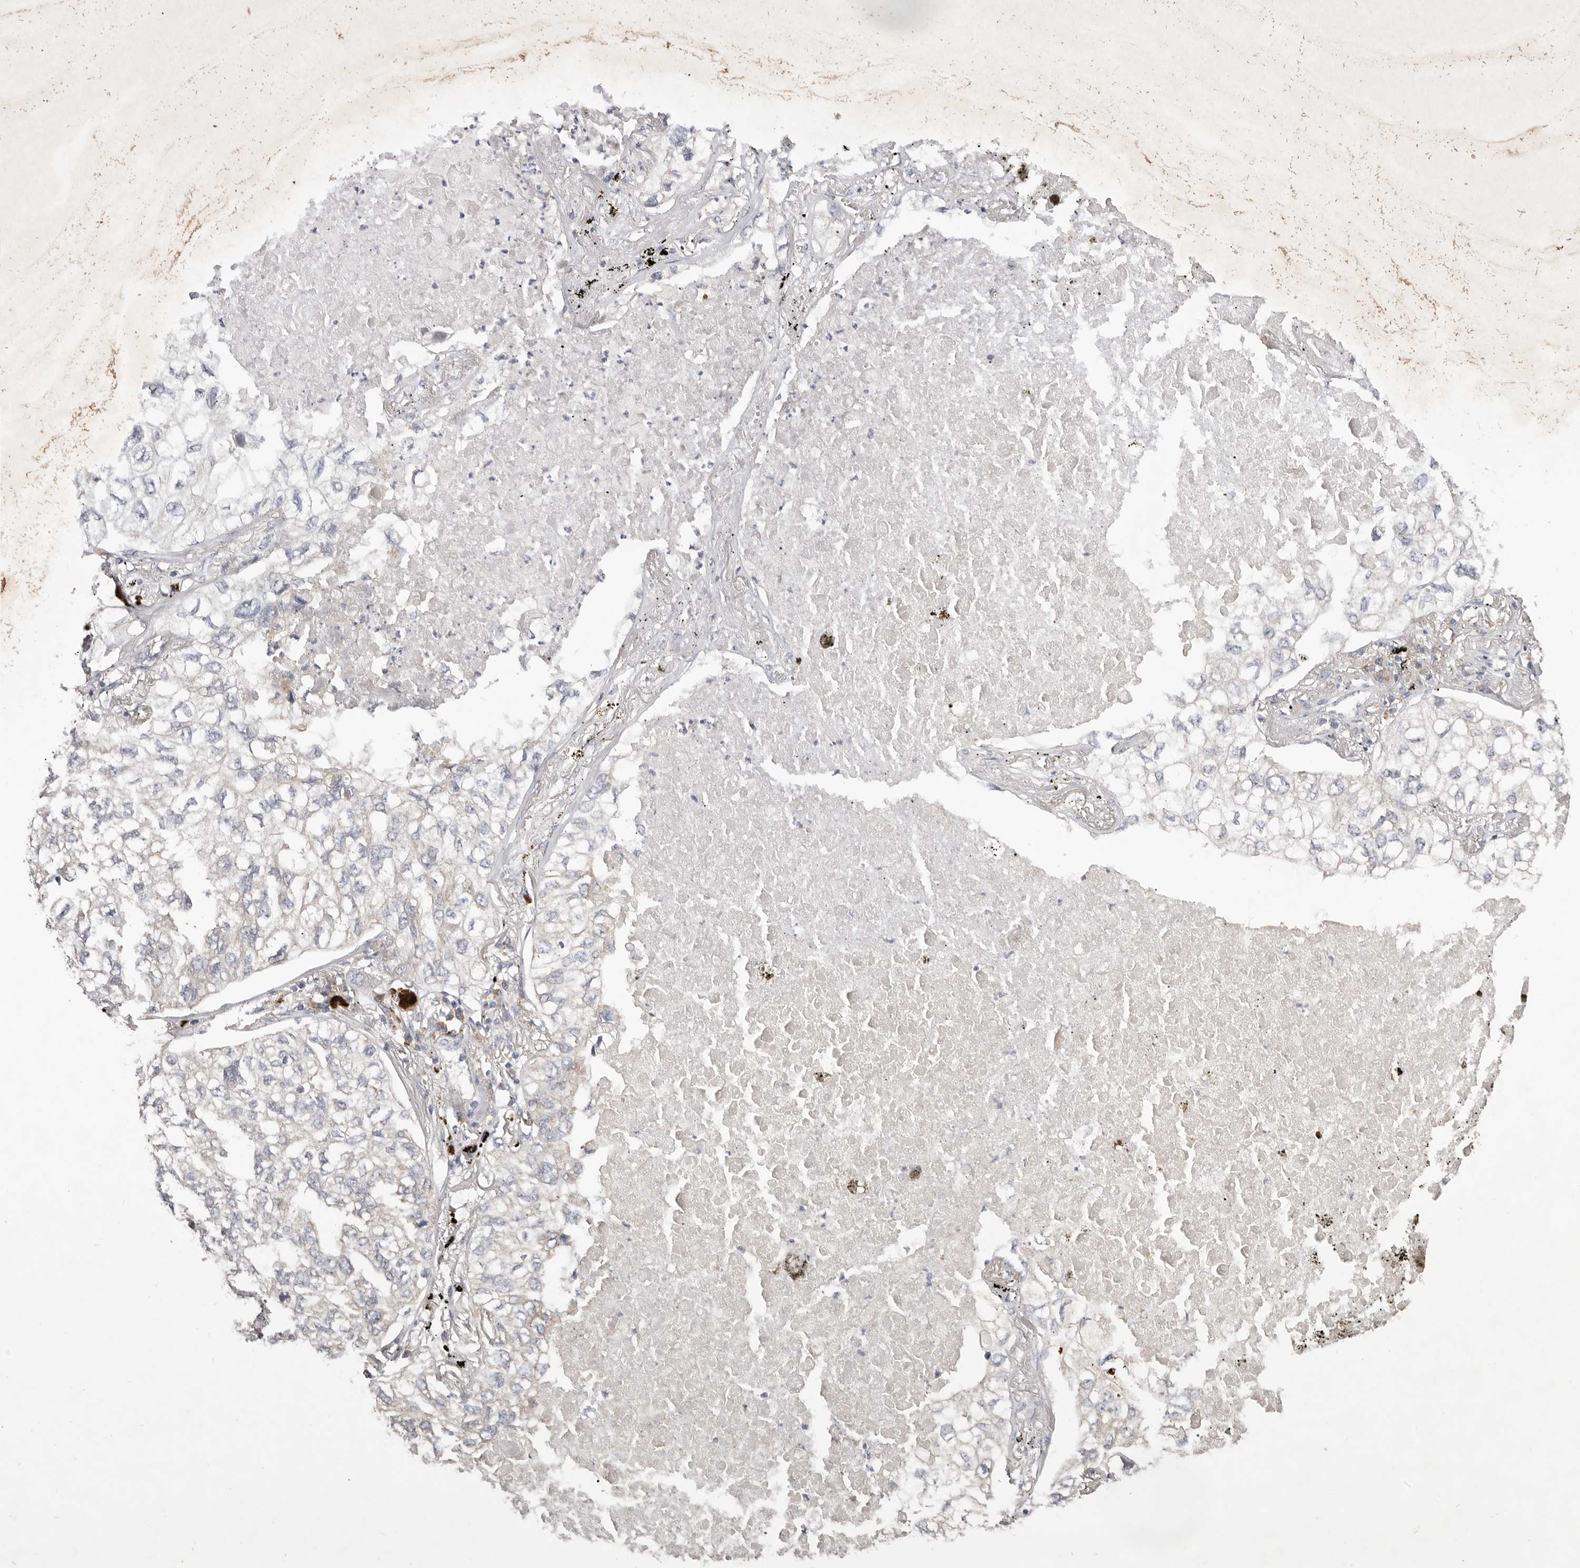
{"staining": {"intensity": "negative", "quantity": "none", "location": "none"}, "tissue": "lung cancer", "cell_type": "Tumor cells", "image_type": "cancer", "snomed": [{"axis": "morphology", "description": "Adenocarcinoma, NOS"}, {"axis": "topography", "description": "Lung"}], "caption": "Lung cancer (adenocarcinoma) stained for a protein using IHC reveals no staining tumor cells.", "gene": "WDR77", "patient": {"sex": "male", "age": 65}}